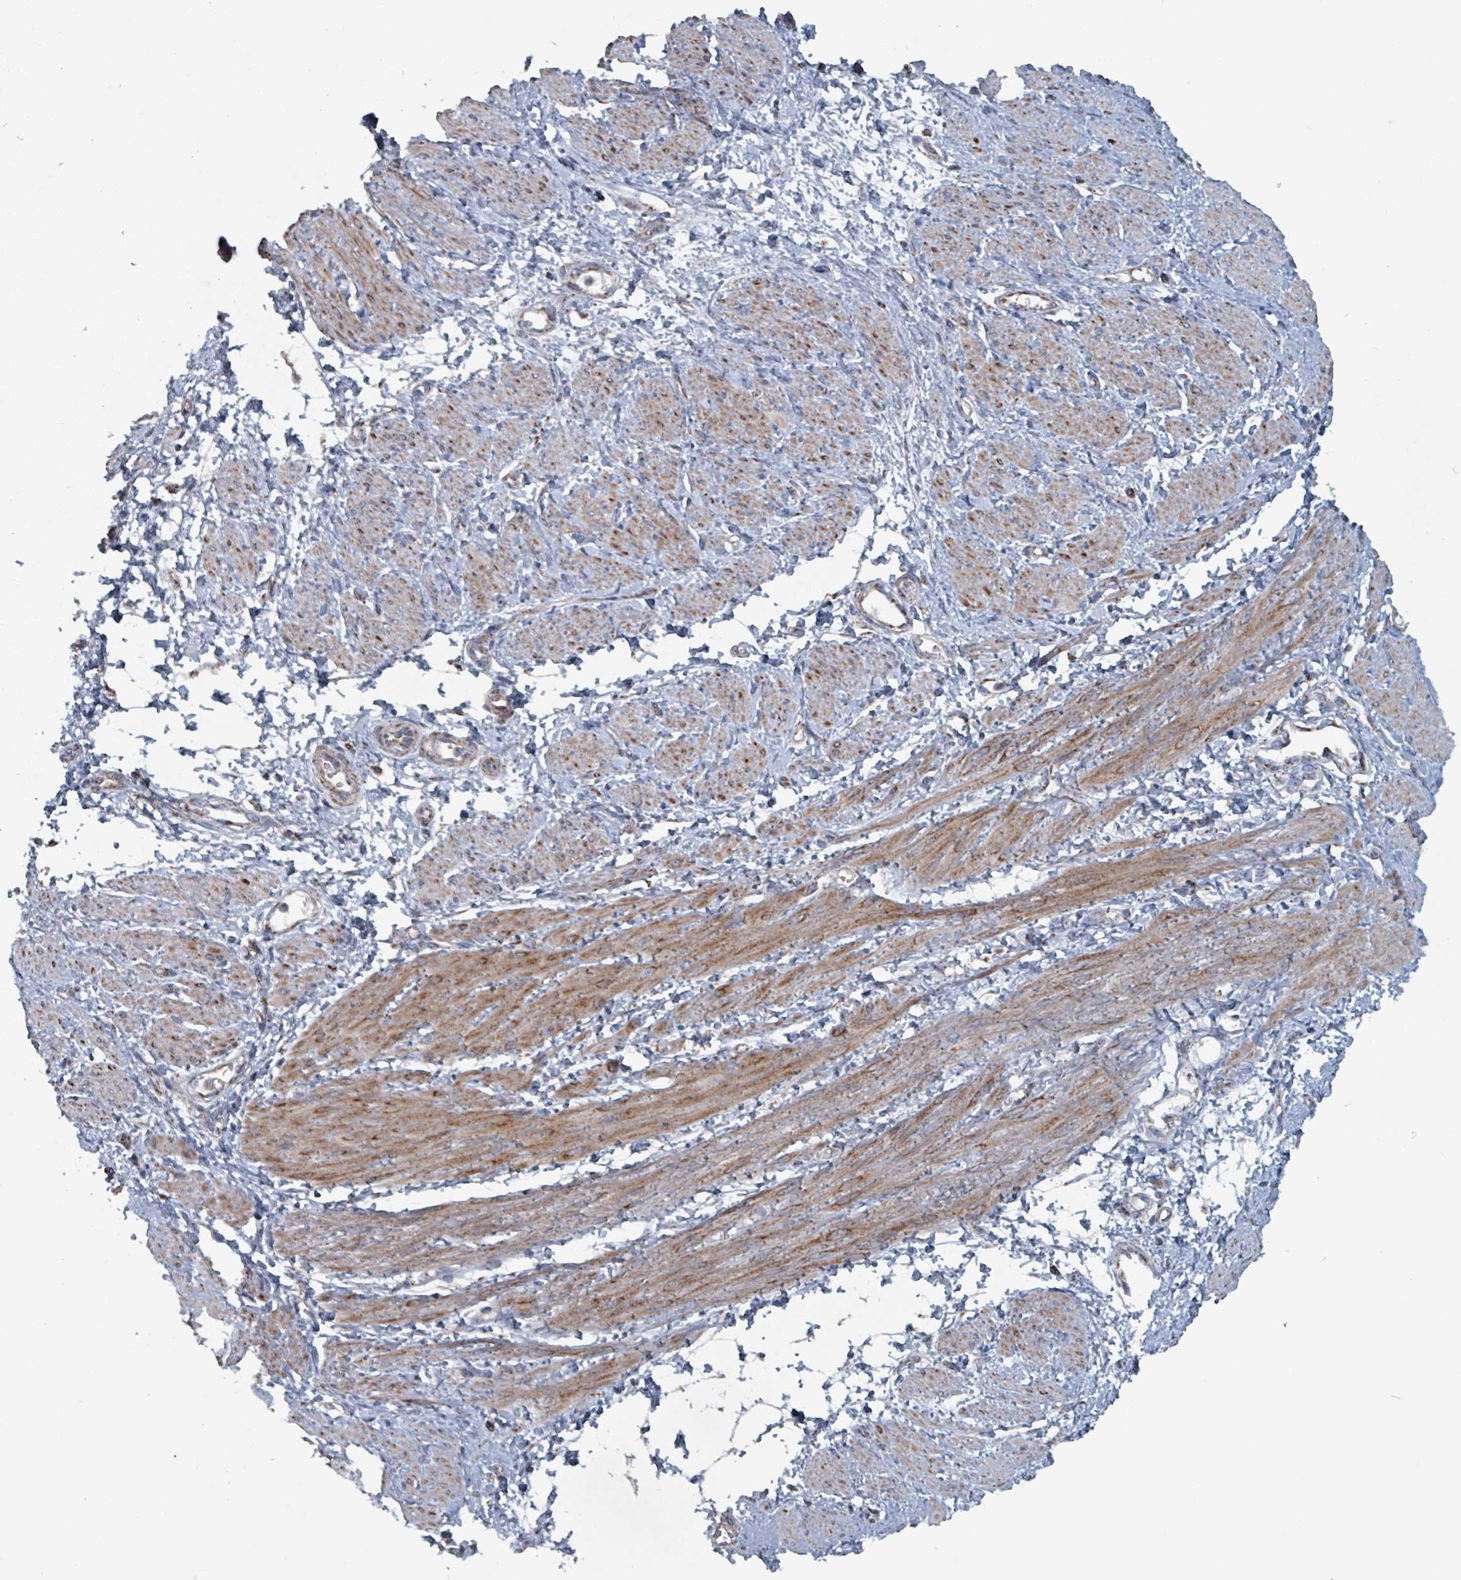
{"staining": {"intensity": "moderate", "quantity": ">75%", "location": "cytoplasmic/membranous"}, "tissue": "smooth muscle", "cell_type": "Smooth muscle cells", "image_type": "normal", "snomed": [{"axis": "morphology", "description": "Normal tissue, NOS"}, {"axis": "topography", "description": "Smooth muscle"}, {"axis": "topography", "description": "Uterus"}], "caption": "Smooth muscle stained with IHC demonstrates moderate cytoplasmic/membranous positivity in about >75% of smooth muscle cells.", "gene": "ABHD18", "patient": {"sex": "female", "age": 39}}